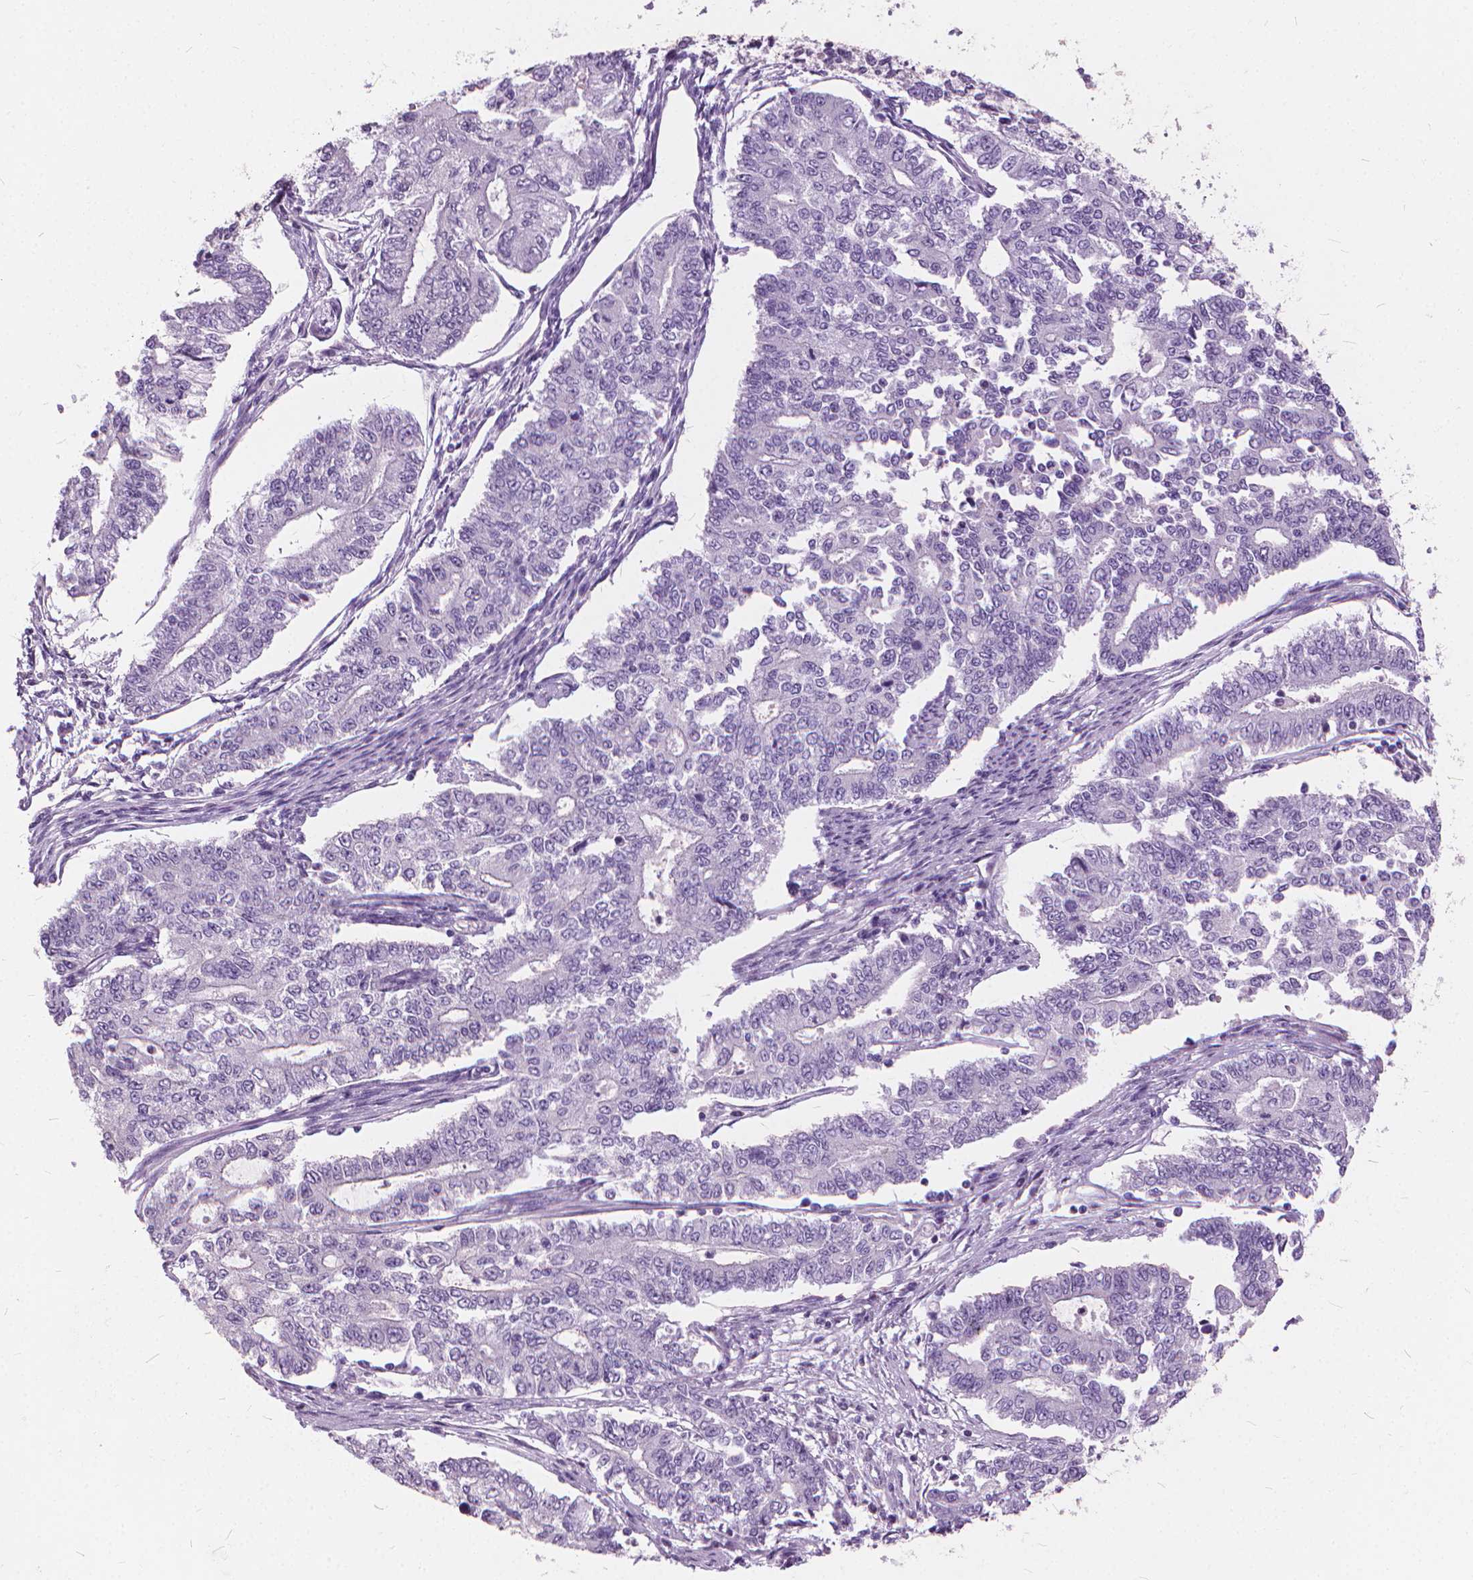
{"staining": {"intensity": "negative", "quantity": "none", "location": "none"}, "tissue": "endometrial cancer", "cell_type": "Tumor cells", "image_type": "cancer", "snomed": [{"axis": "morphology", "description": "Adenocarcinoma, NOS"}, {"axis": "topography", "description": "Uterus"}], "caption": "Tumor cells are negative for protein expression in human adenocarcinoma (endometrial).", "gene": "DNM1", "patient": {"sex": "female", "age": 59}}